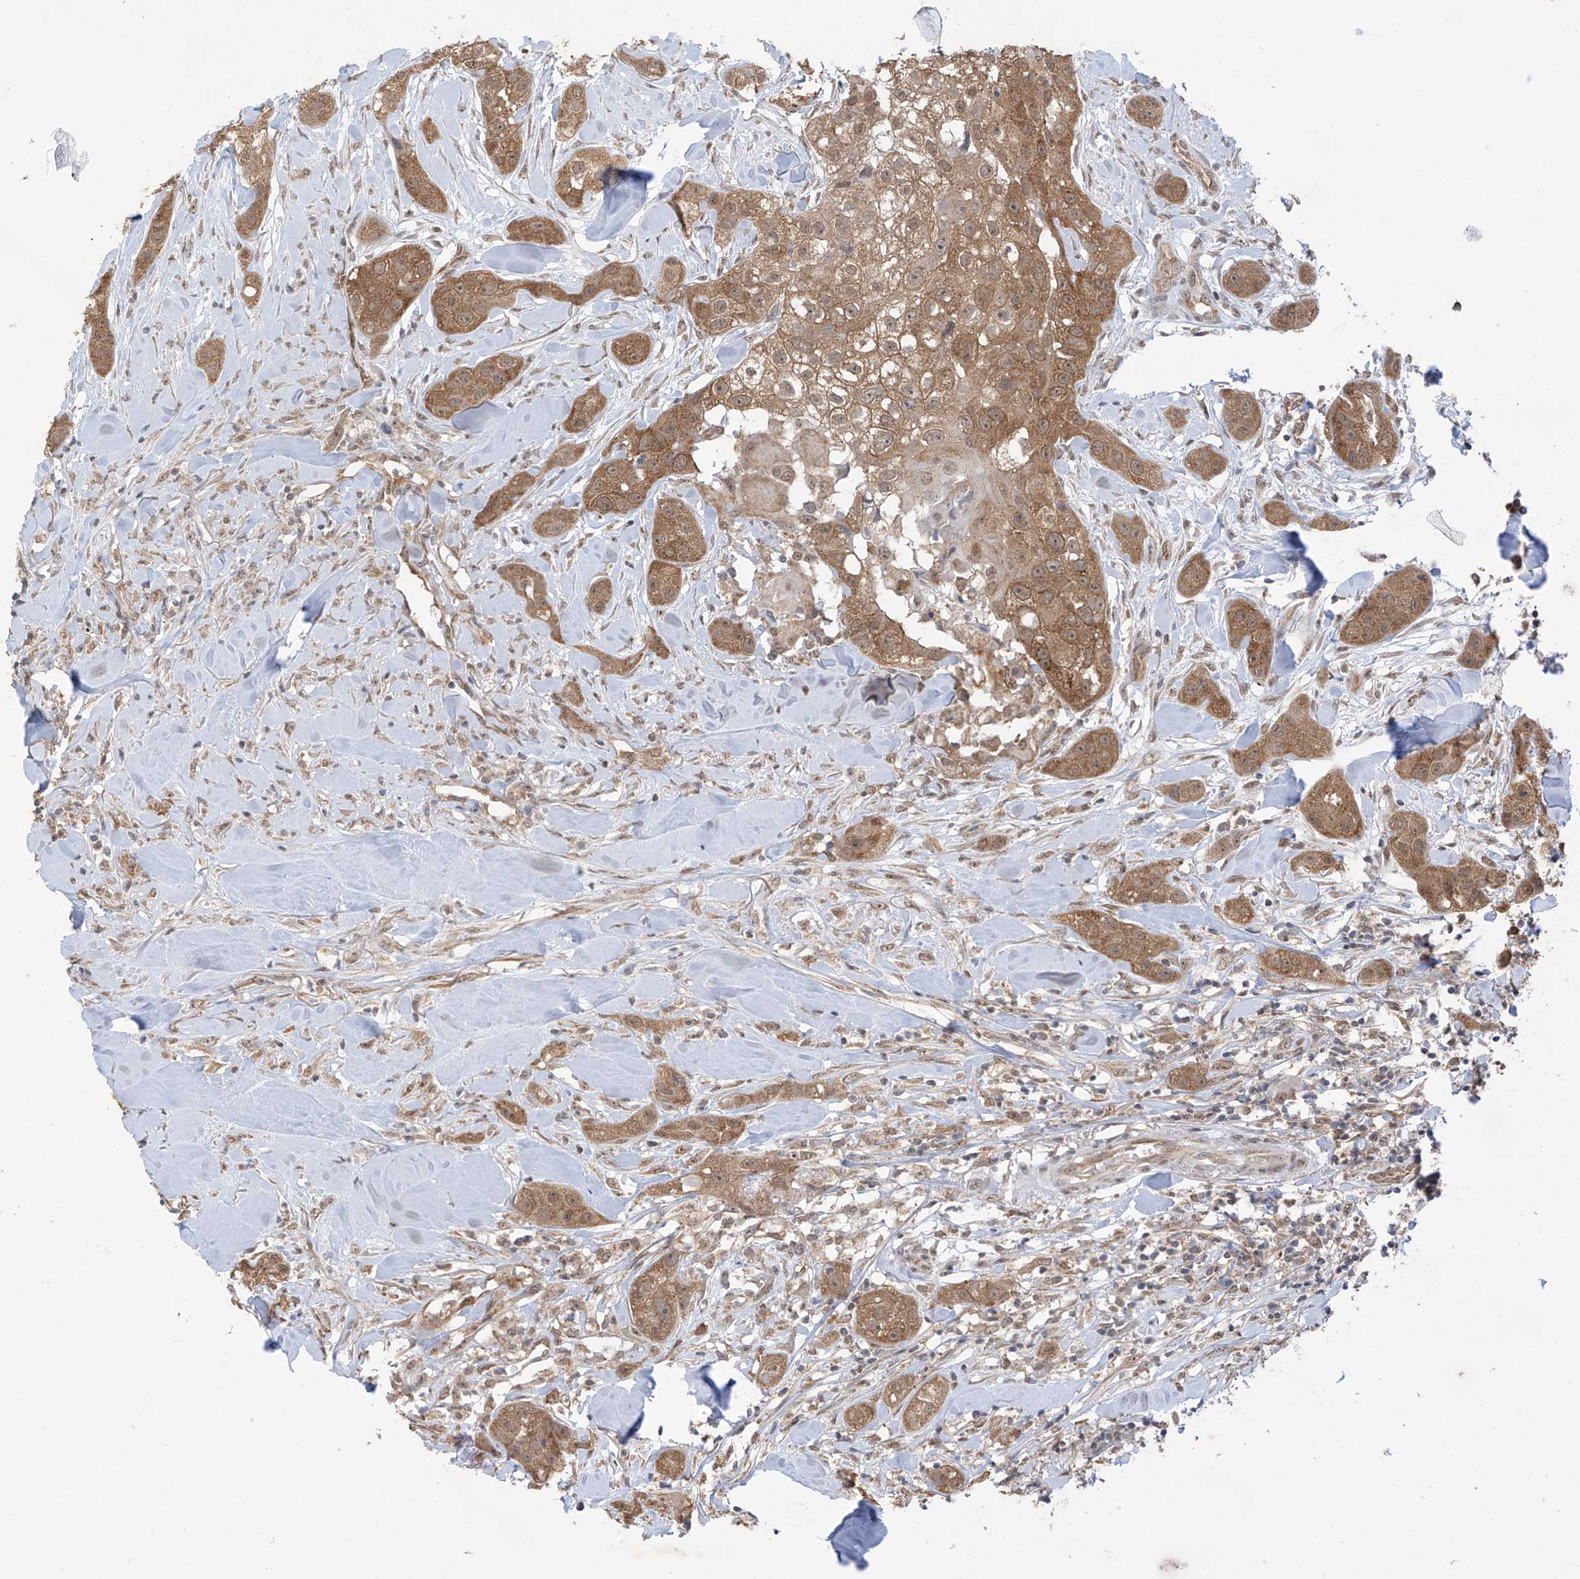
{"staining": {"intensity": "moderate", "quantity": ">75%", "location": "cytoplasmic/membranous,nuclear"}, "tissue": "head and neck cancer", "cell_type": "Tumor cells", "image_type": "cancer", "snomed": [{"axis": "morphology", "description": "Normal tissue, NOS"}, {"axis": "morphology", "description": "Squamous cell carcinoma, NOS"}, {"axis": "topography", "description": "Skeletal muscle"}, {"axis": "topography", "description": "Head-Neck"}], "caption": "This is a photomicrograph of immunohistochemistry staining of head and neck cancer (squamous cell carcinoma), which shows moderate positivity in the cytoplasmic/membranous and nuclear of tumor cells.", "gene": "KIAA1522", "patient": {"sex": "male", "age": 51}}